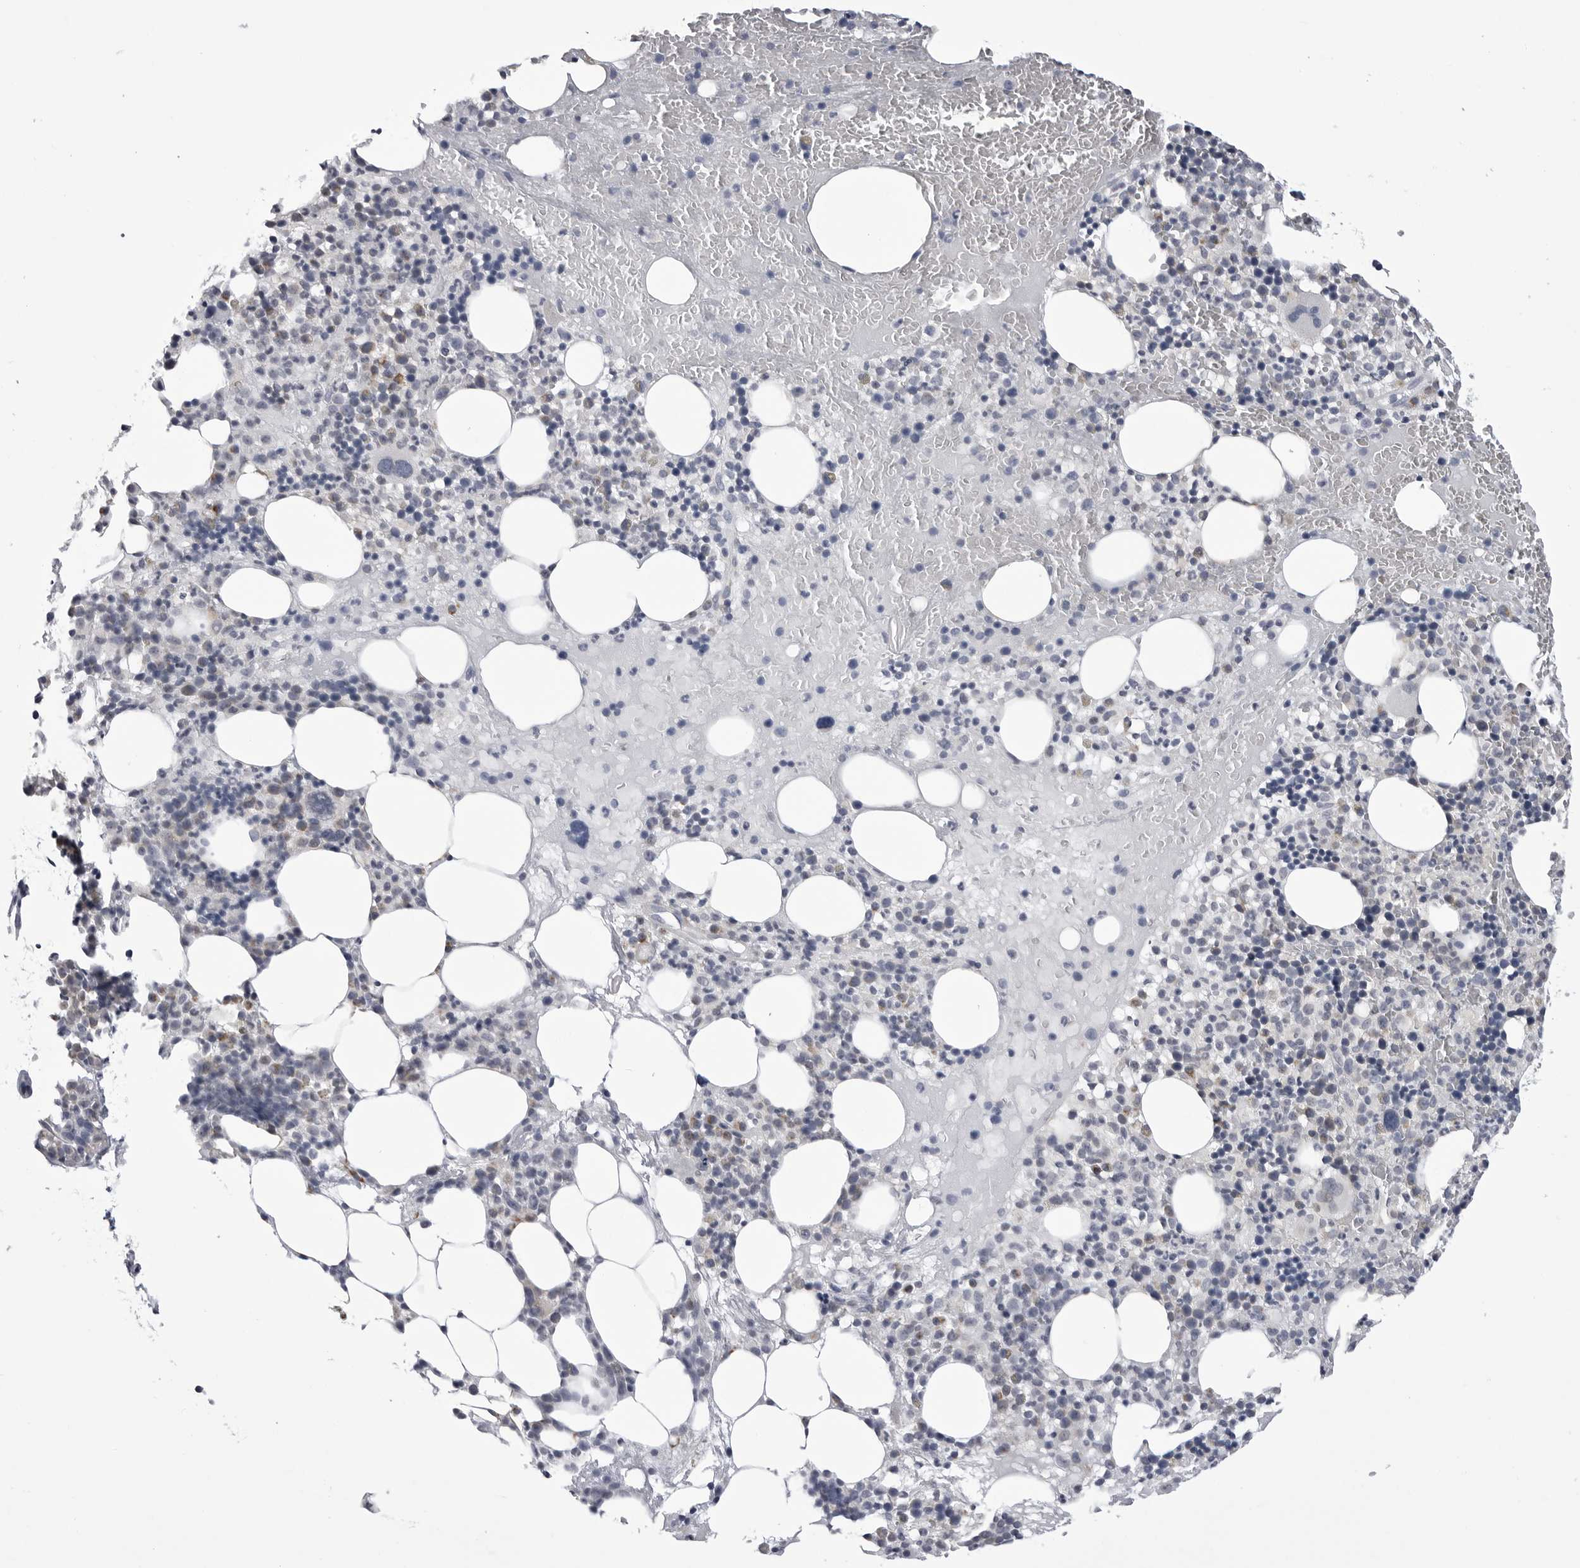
{"staining": {"intensity": "moderate", "quantity": "<25%", "location": "cytoplasmic/membranous"}, "tissue": "bone marrow", "cell_type": "Hematopoietic cells", "image_type": "normal", "snomed": [{"axis": "morphology", "description": "Normal tissue, NOS"}, {"axis": "morphology", "description": "Inflammation, NOS"}, {"axis": "topography", "description": "Bone marrow"}], "caption": "A photomicrograph of bone marrow stained for a protein shows moderate cytoplasmic/membranous brown staining in hematopoietic cells.", "gene": "FH", "patient": {"sex": "female", "age": 77}}